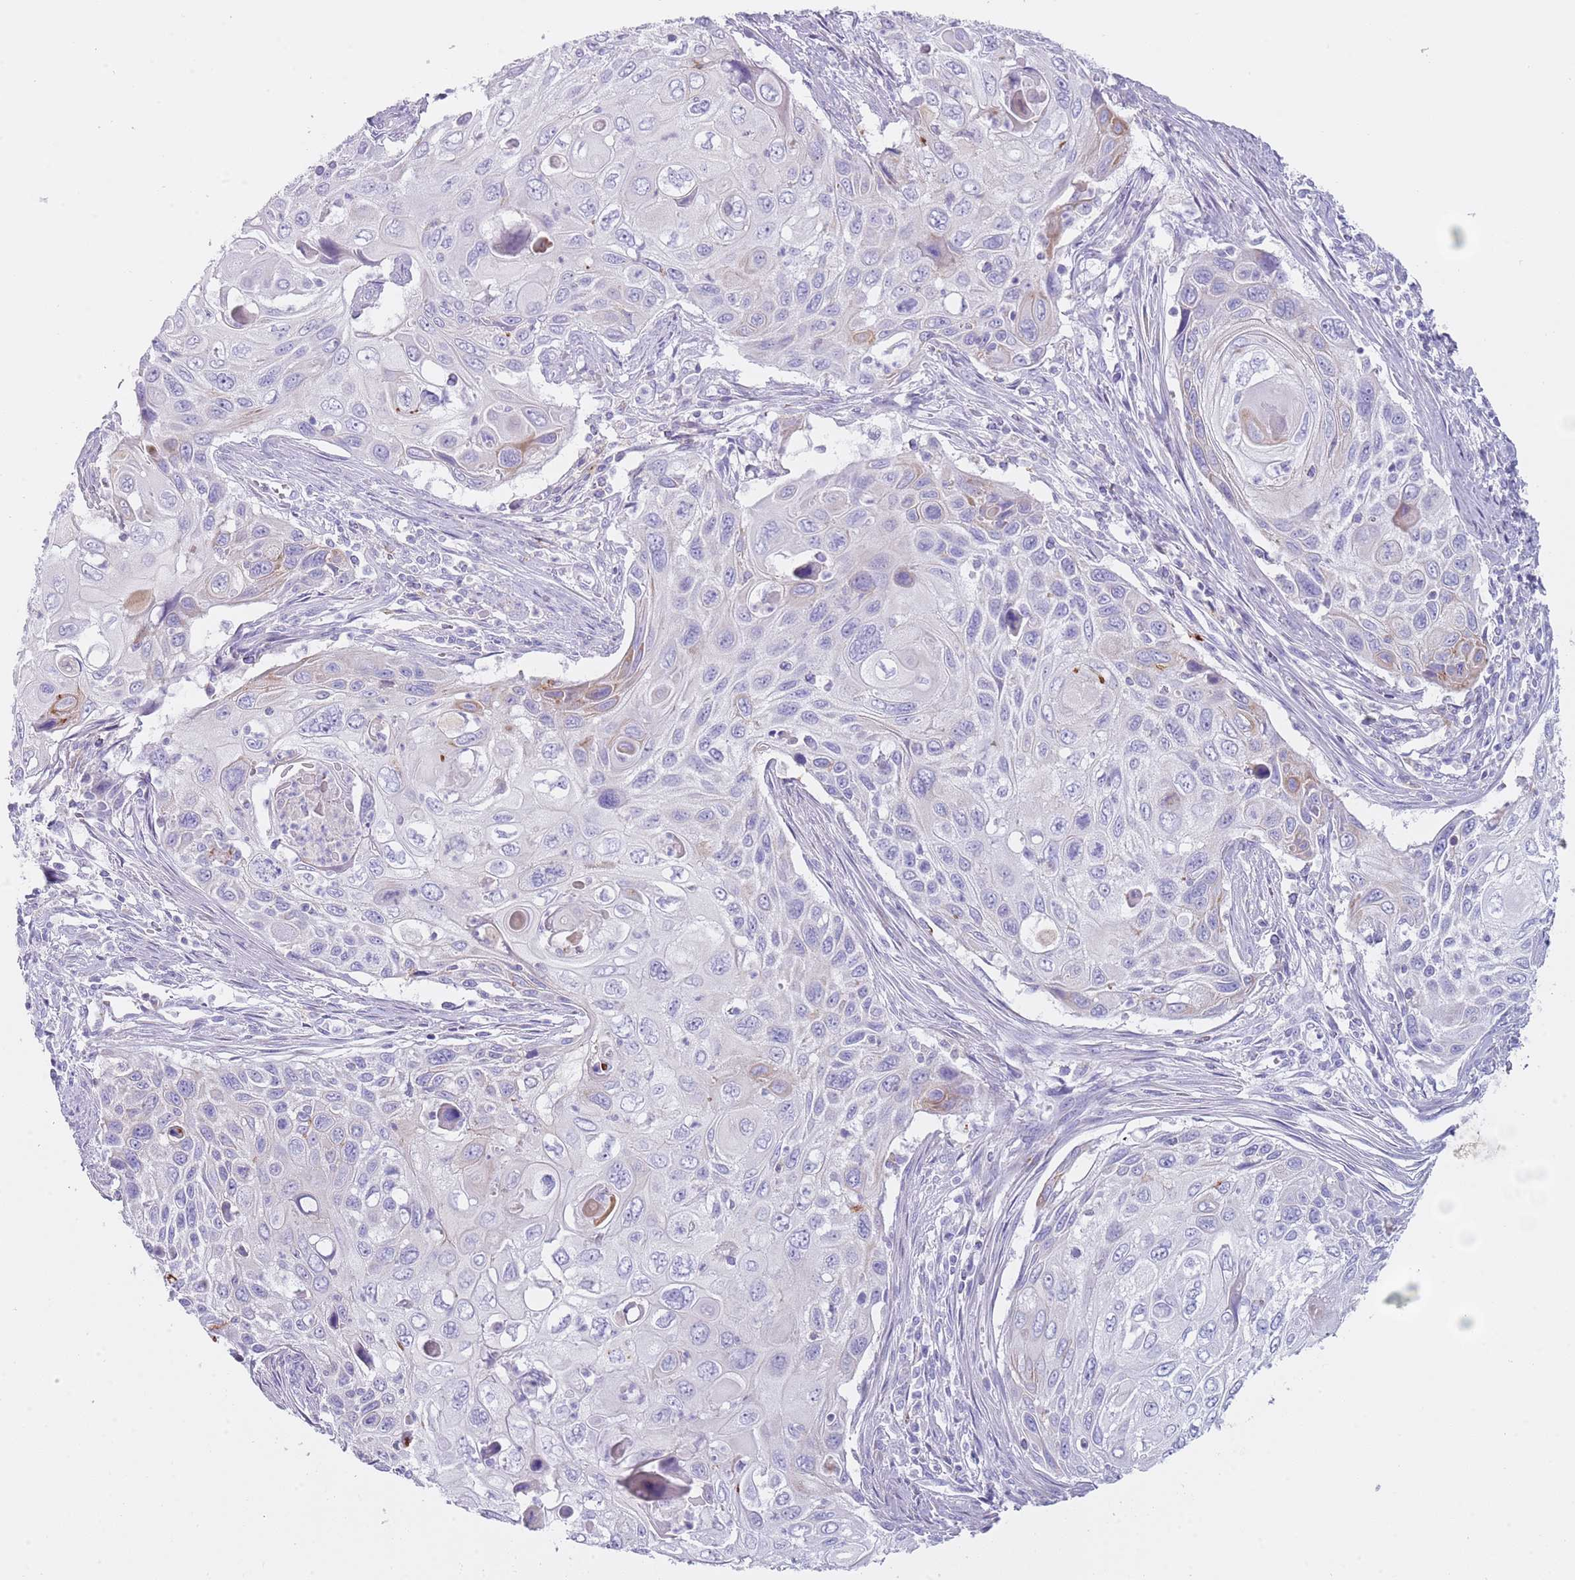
{"staining": {"intensity": "negative", "quantity": "none", "location": "none"}, "tissue": "cervical cancer", "cell_type": "Tumor cells", "image_type": "cancer", "snomed": [{"axis": "morphology", "description": "Squamous cell carcinoma, NOS"}, {"axis": "topography", "description": "Cervix"}], "caption": "A histopathology image of human squamous cell carcinoma (cervical) is negative for staining in tumor cells. The staining was performed using DAB to visualize the protein expression in brown, while the nuclei were stained in blue with hematoxylin (Magnification: 20x).", "gene": "NBPF20", "patient": {"sex": "female", "age": 70}}